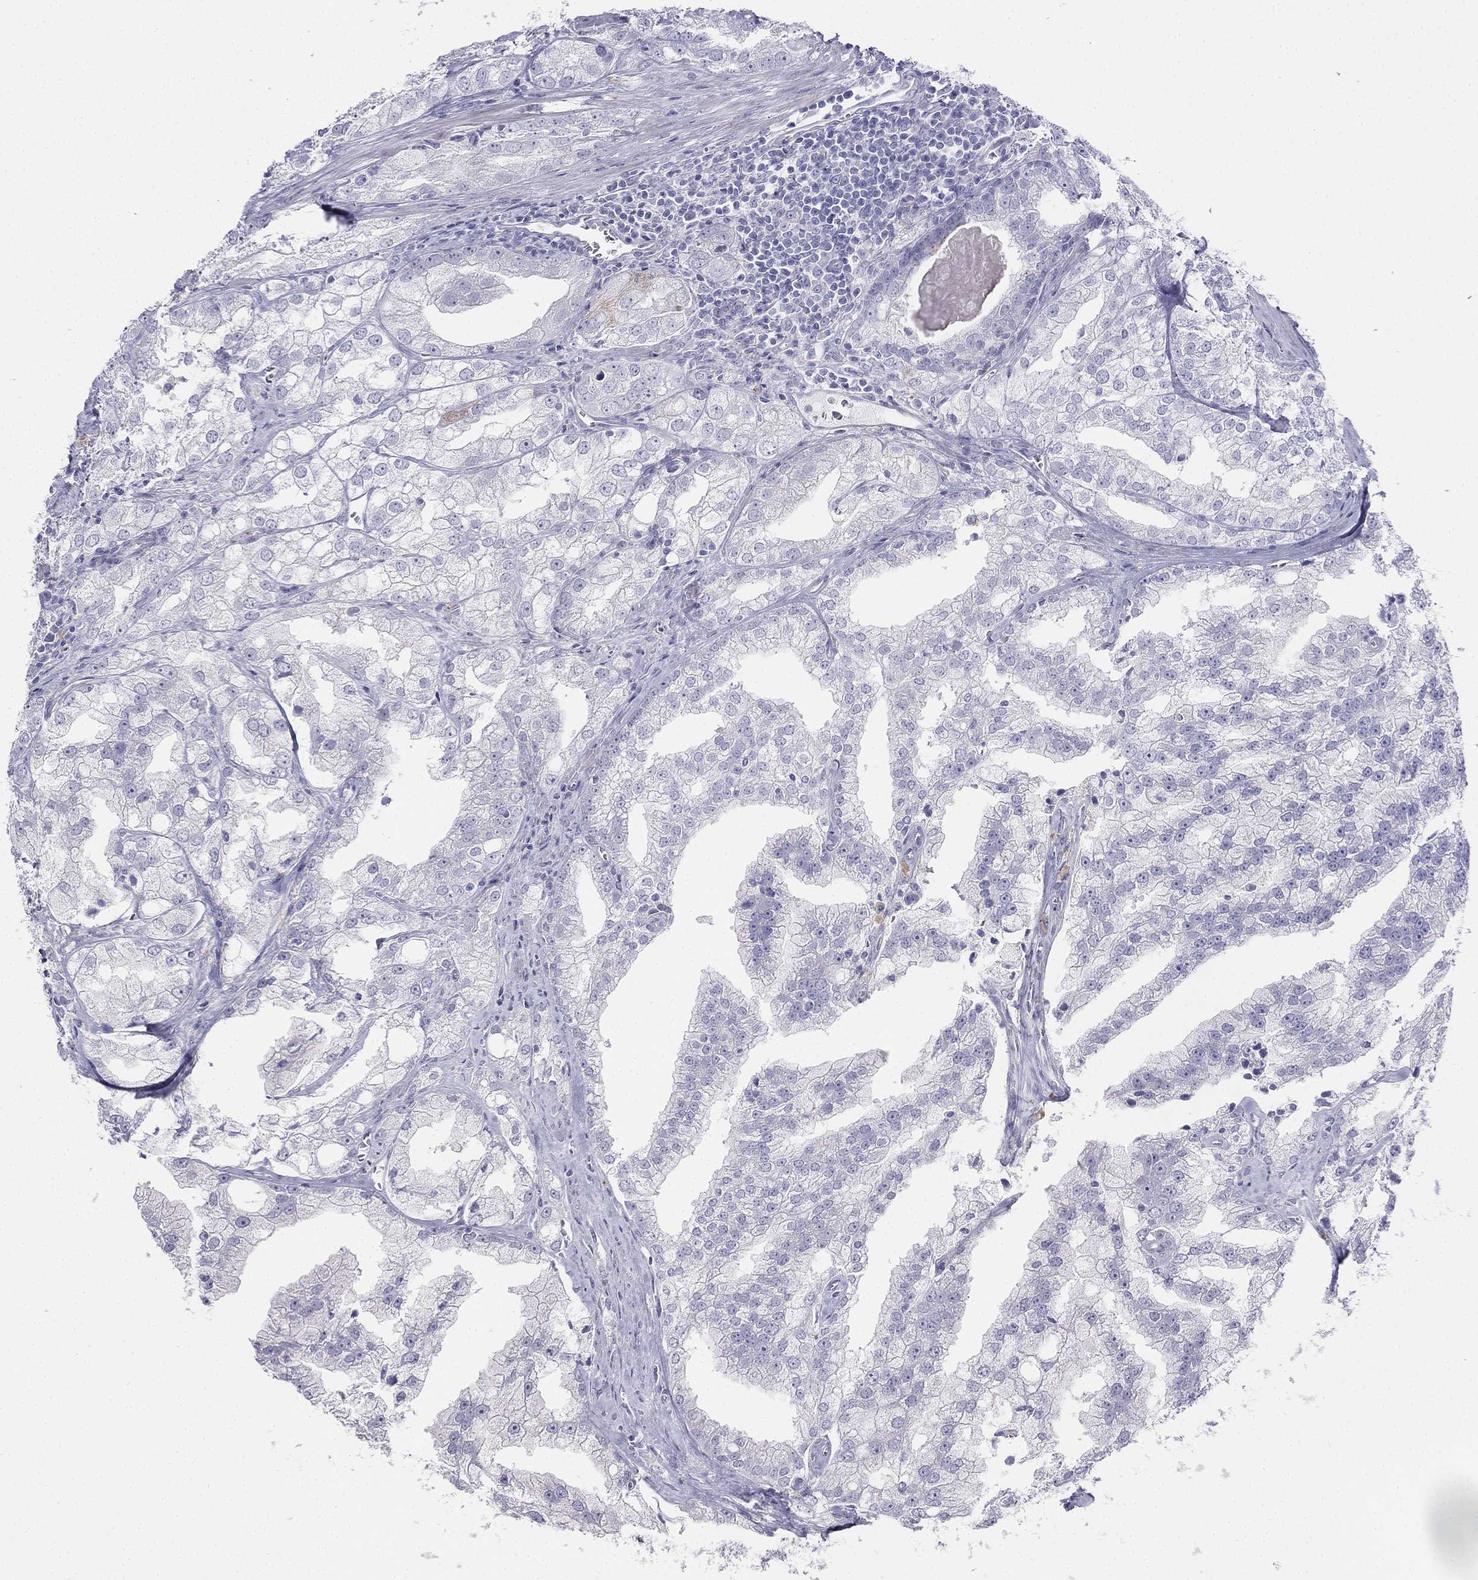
{"staining": {"intensity": "negative", "quantity": "none", "location": "none"}, "tissue": "prostate cancer", "cell_type": "Tumor cells", "image_type": "cancer", "snomed": [{"axis": "morphology", "description": "Adenocarcinoma, NOS"}, {"axis": "topography", "description": "Prostate"}], "caption": "Immunohistochemical staining of human prostate adenocarcinoma exhibits no significant positivity in tumor cells. The staining was performed using DAB (3,3'-diaminobenzidine) to visualize the protein expression in brown, while the nuclei were stained in blue with hematoxylin (Magnification: 20x).", "gene": "ALOXE3", "patient": {"sex": "male", "age": 70}}